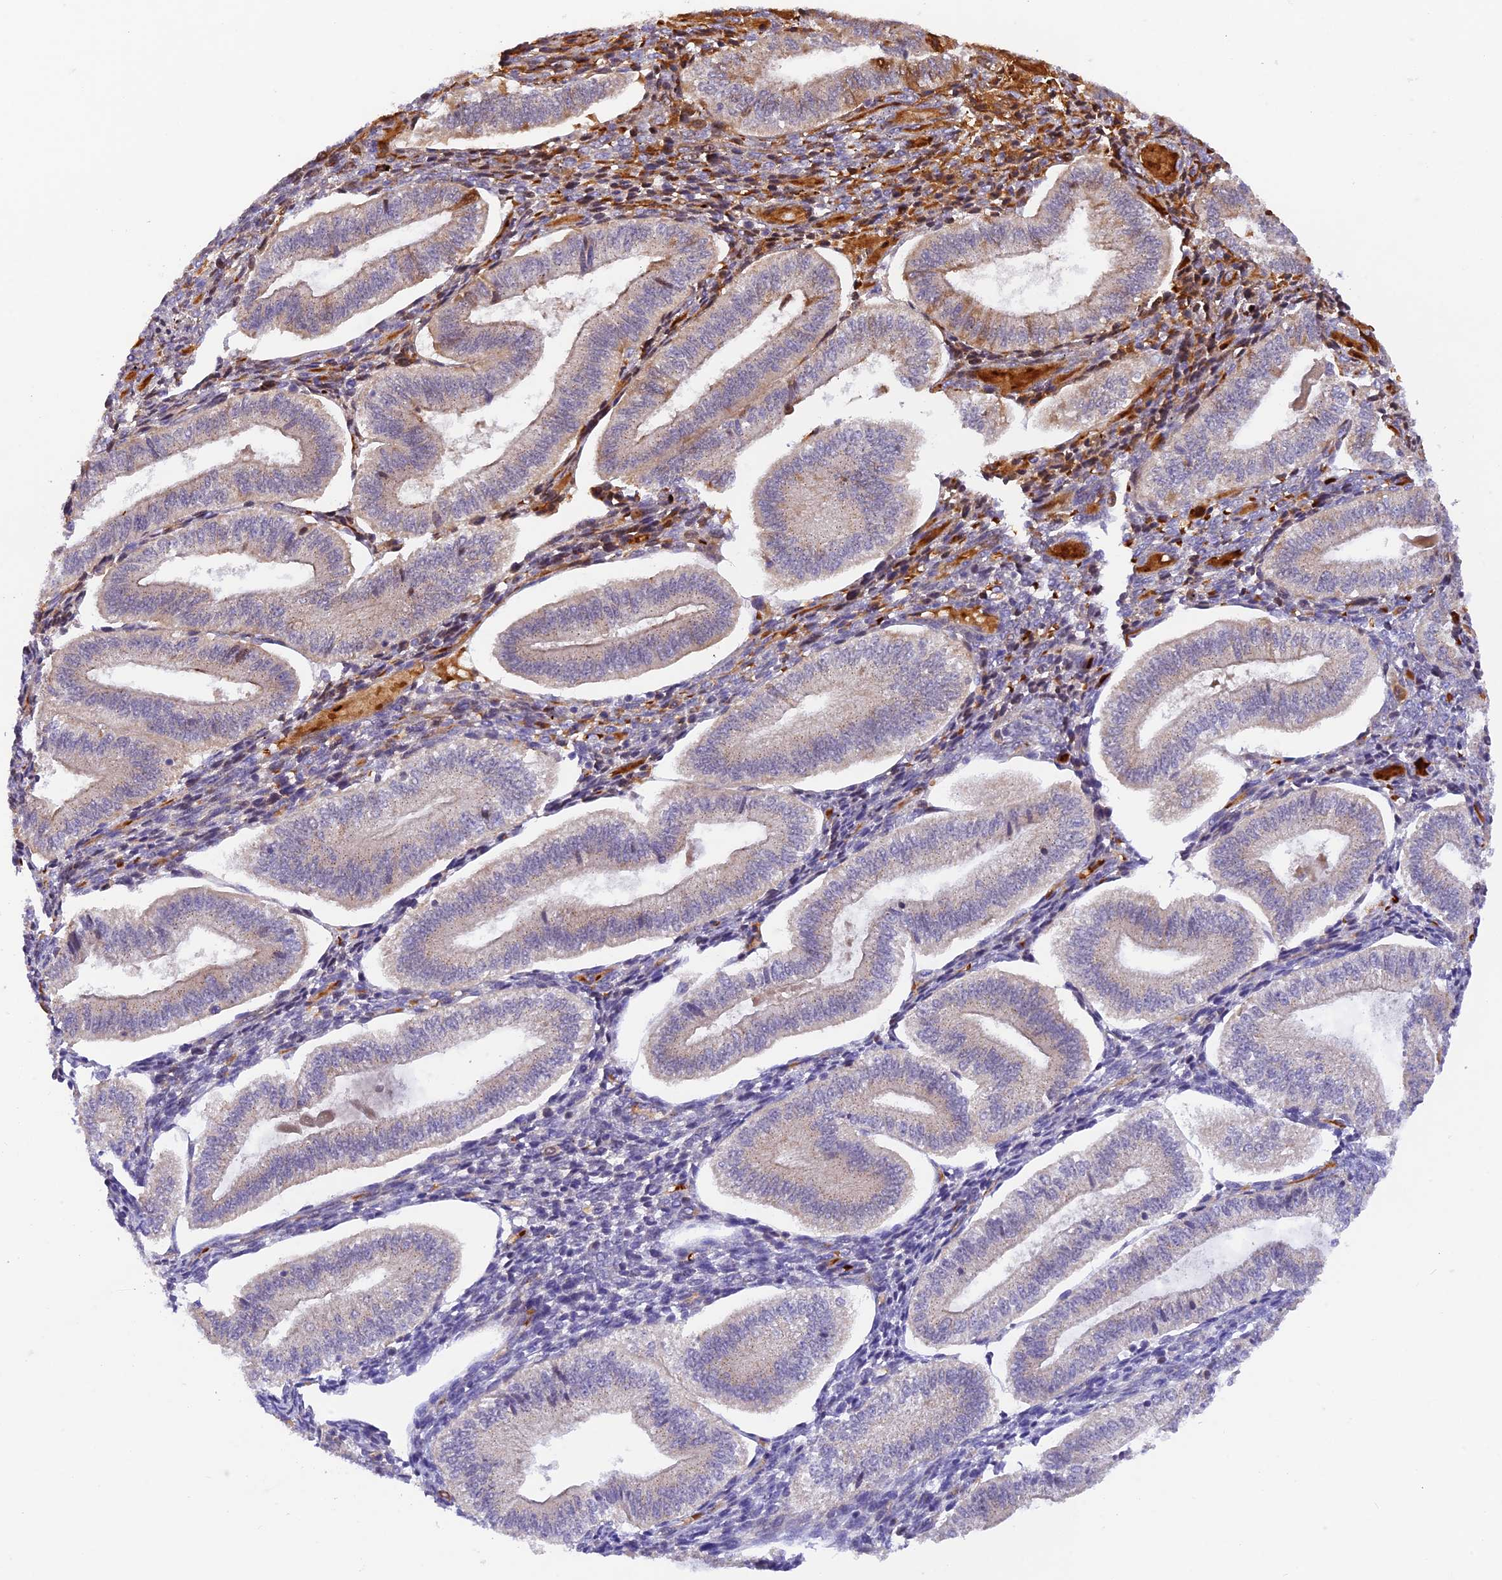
{"staining": {"intensity": "moderate", "quantity": "<25%", "location": "cytoplasmic/membranous"}, "tissue": "endometrium", "cell_type": "Cells in endometrial stroma", "image_type": "normal", "snomed": [{"axis": "morphology", "description": "Normal tissue, NOS"}, {"axis": "topography", "description": "Endometrium"}], "caption": "Immunohistochemistry (IHC) staining of unremarkable endometrium, which reveals low levels of moderate cytoplasmic/membranous staining in approximately <25% of cells in endometrial stroma indicating moderate cytoplasmic/membranous protein expression. The staining was performed using DAB (3,3'-diaminobenzidine) (brown) for protein detection and nuclei were counterstained in hematoxylin (blue).", "gene": "WDFY4", "patient": {"sex": "female", "age": 34}}